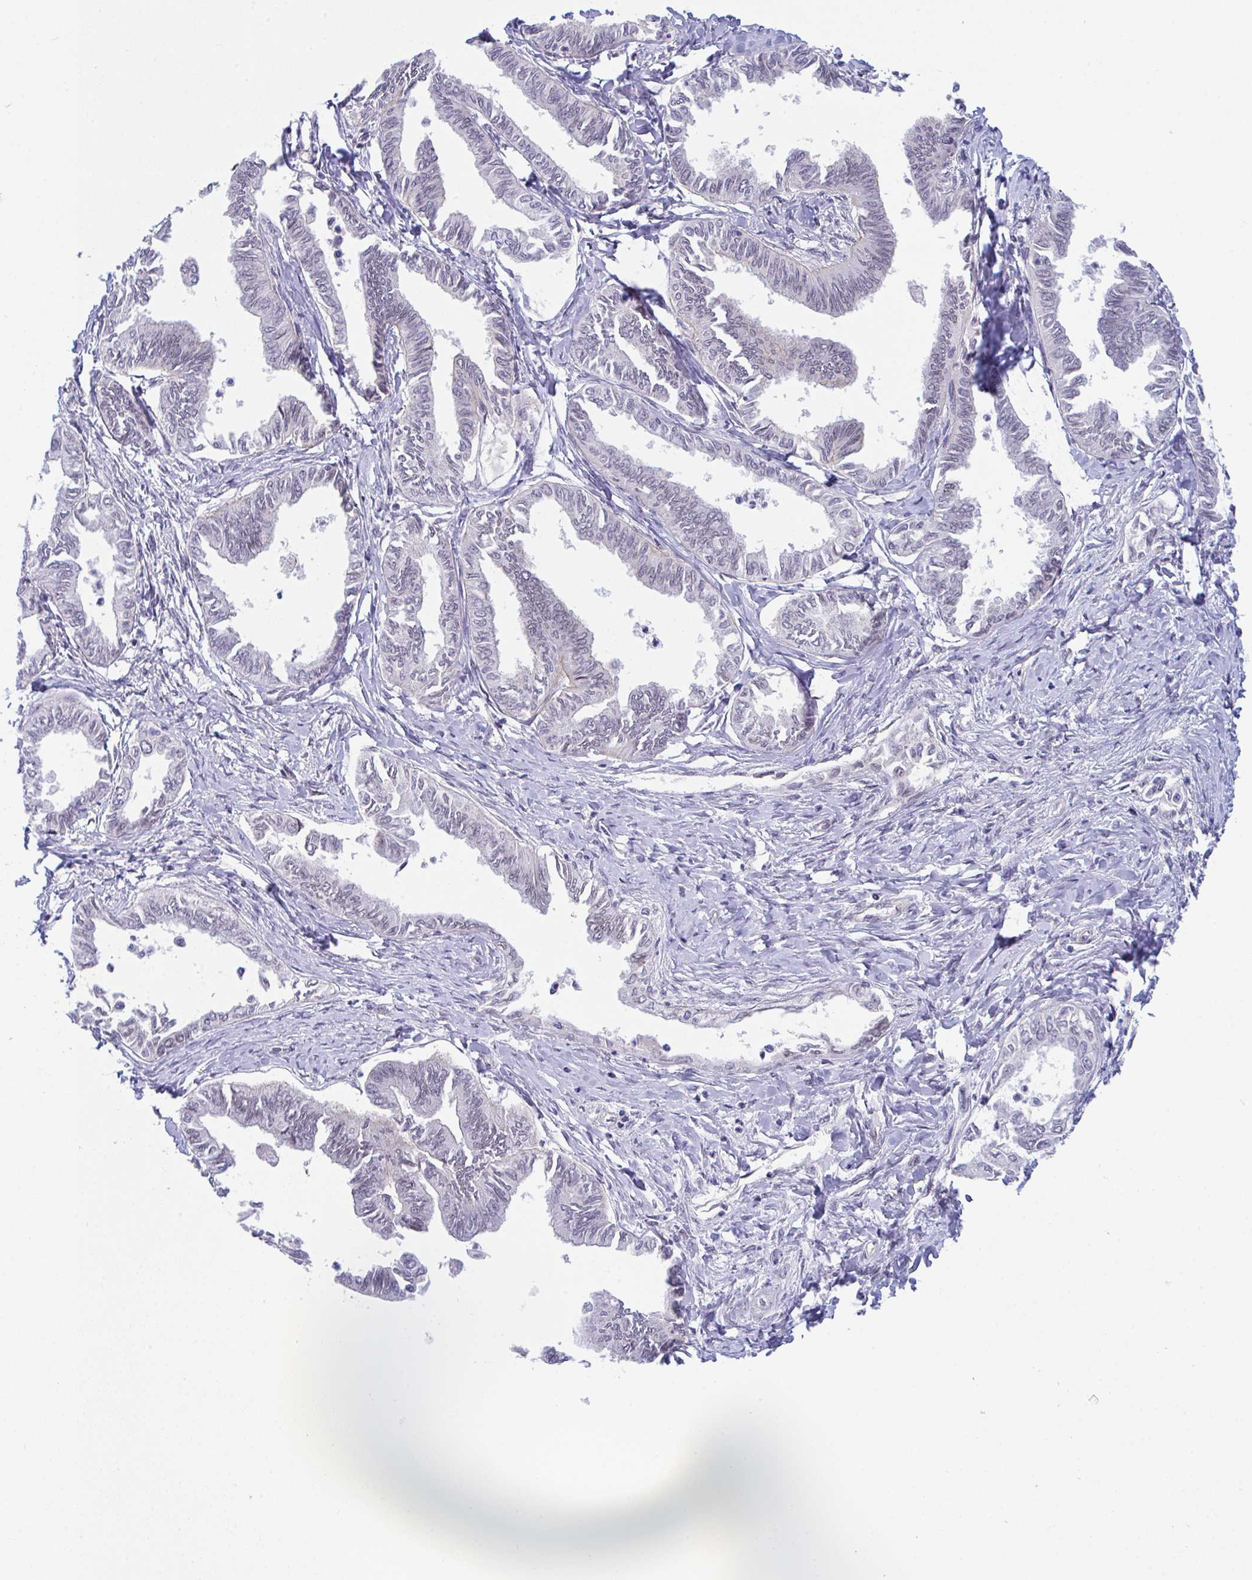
{"staining": {"intensity": "negative", "quantity": "none", "location": "none"}, "tissue": "ovarian cancer", "cell_type": "Tumor cells", "image_type": "cancer", "snomed": [{"axis": "morphology", "description": "Carcinoma, endometroid"}, {"axis": "topography", "description": "Ovary"}], "caption": "This is an immunohistochemistry photomicrograph of human ovarian endometroid carcinoma. There is no expression in tumor cells.", "gene": "ZBED3", "patient": {"sex": "female", "age": 70}}